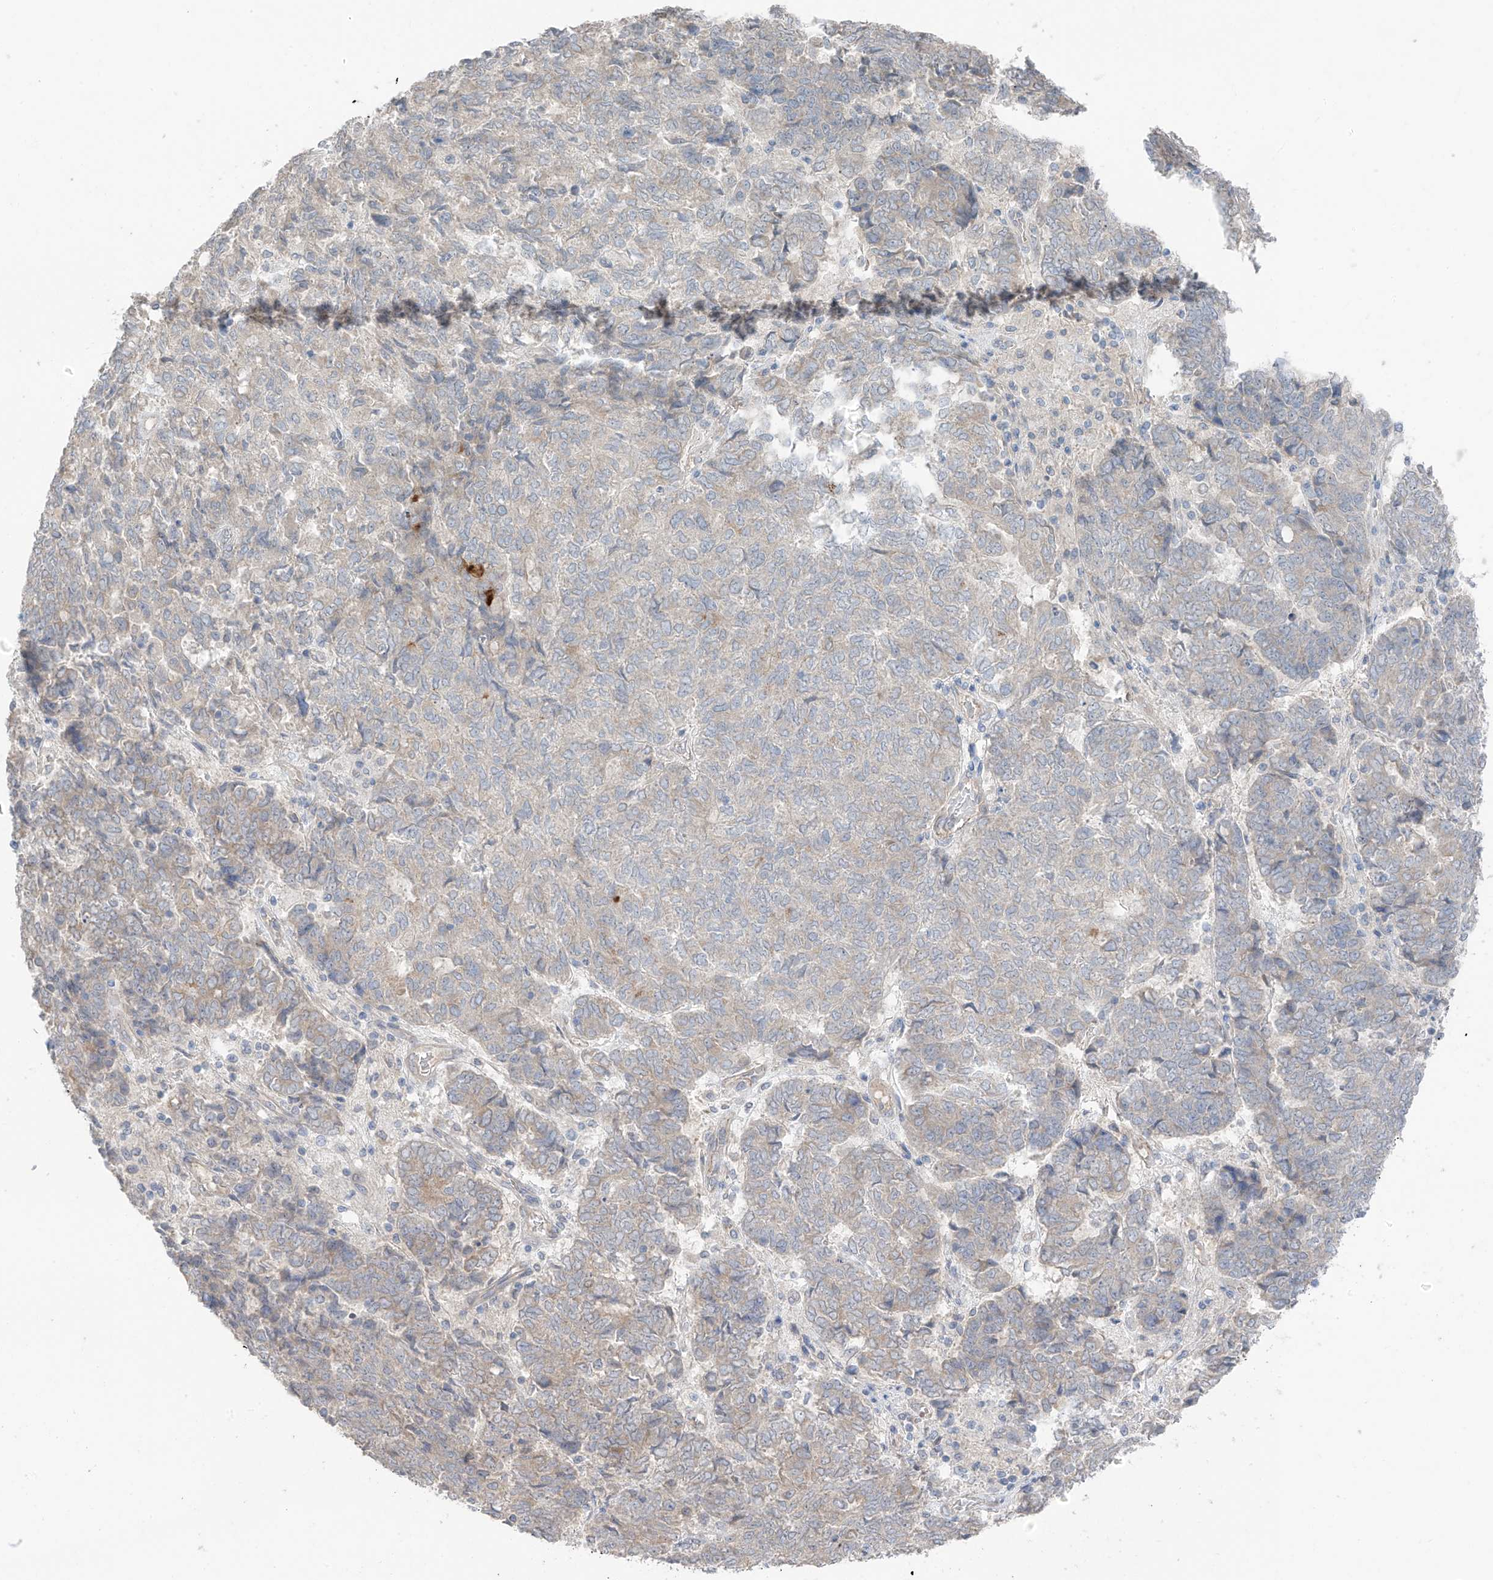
{"staining": {"intensity": "weak", "quantity": "<25%", "location": "cytoplasmic/membranous"}, "tissue": "endometrial cancer", "cell_type": "Tumor cells", "image_type": "cancer", "snomed": [{"axis": "morphology", "description": "Adenocarcinoma, NOS"}, {"axis": "topography", "description": "Endometrium"}], "caption": "Immunohistochemistry (IHC) of endometrial cancer (adenocarcinoma) shows no expression in tumor cells.", "gene": "NALCN", "patient": {"sex": "female", "age": 80}}